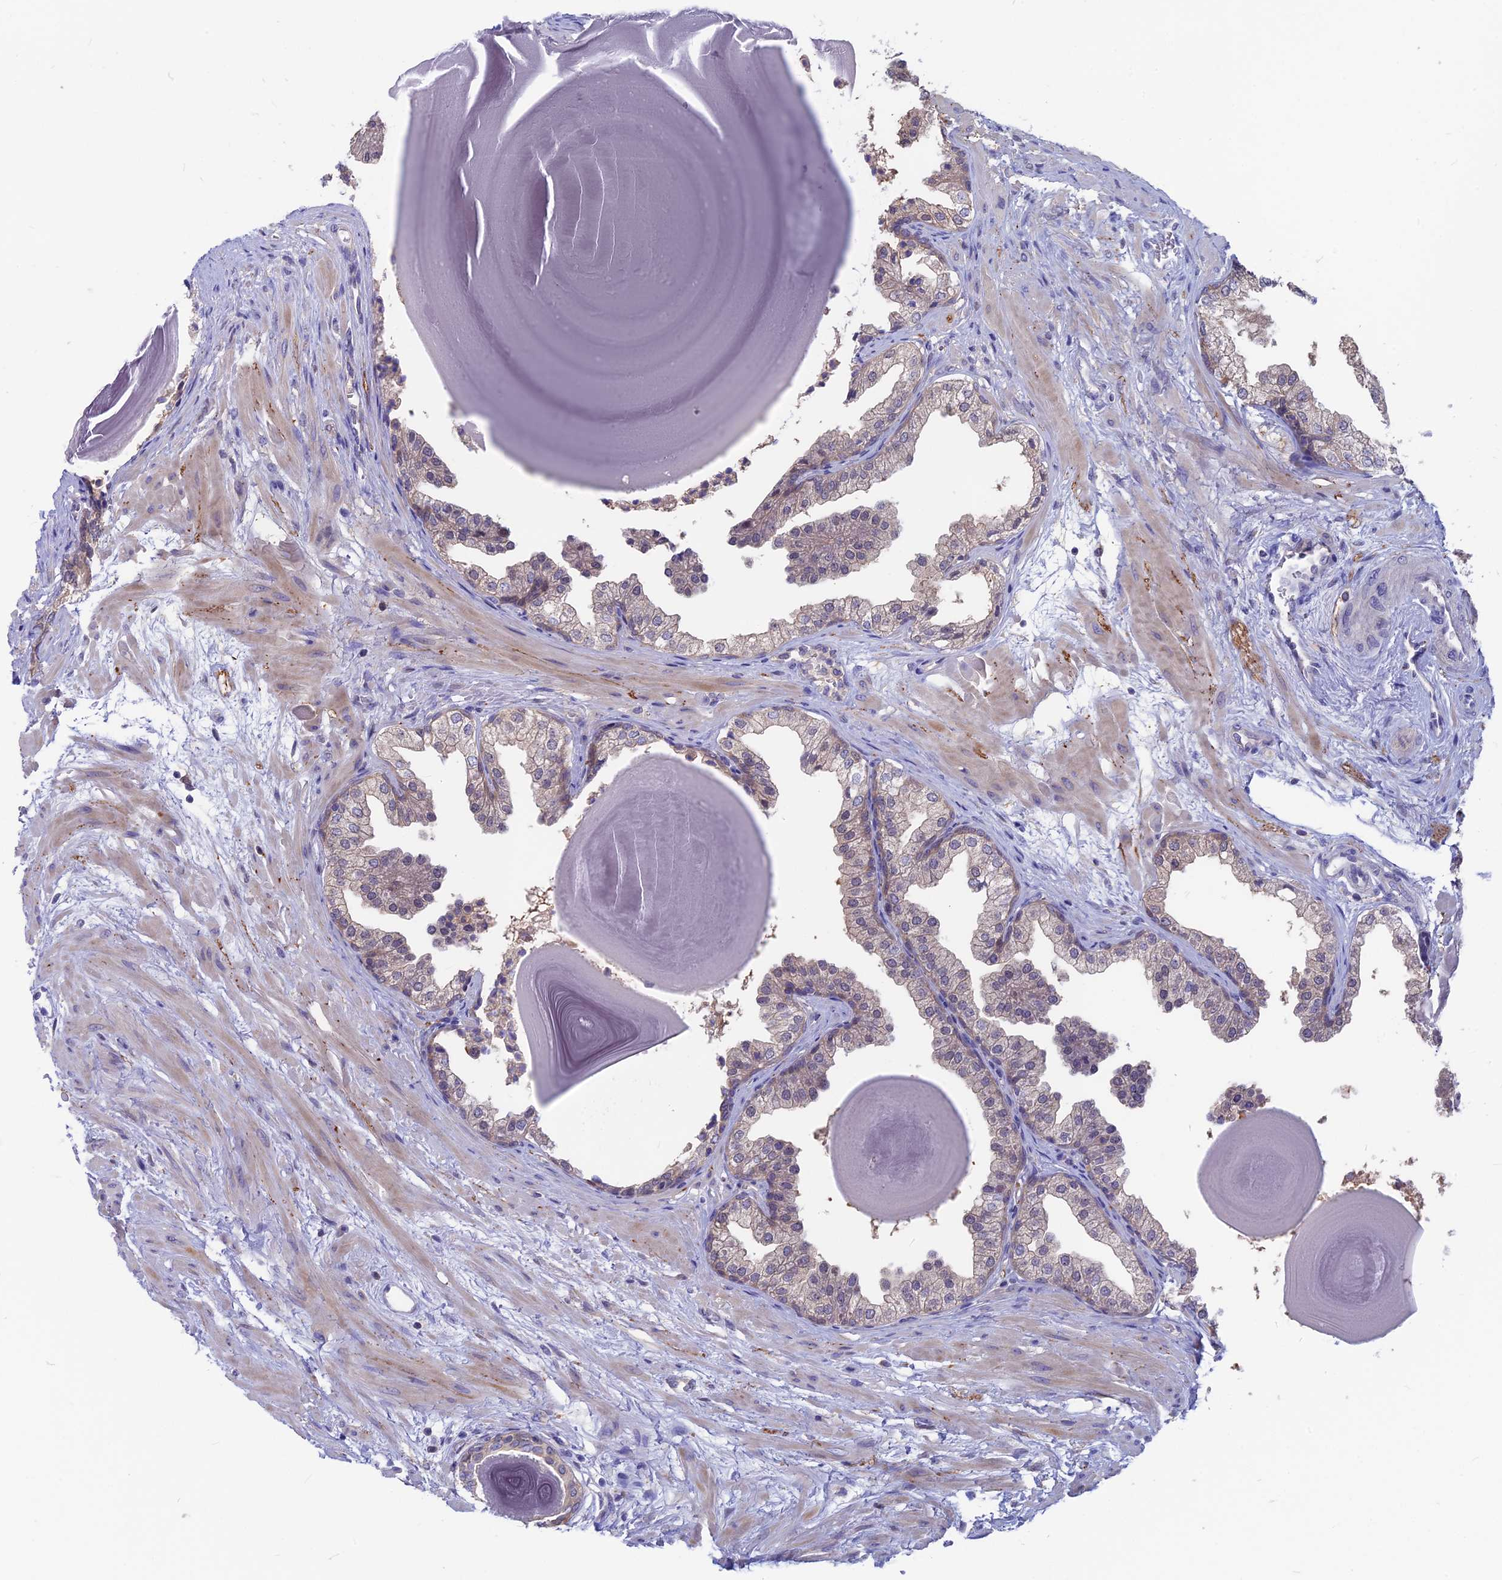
{"staining": {"intensity": "weak", "quantity": "<25%", "location": "cytoplasmic/membranous"}, "tissue": "prostate", "cell_type": "Glandular cells", "image_type": "normal", "snomed": [{"axis": "morphology", "description": "Normal tissue, NOS"}, {"axis": "topography", "description": "Prostate"}], "caption": "The photomicrograph shows no significant expression in glandular cells of prostate.", "gene": "SNAP91", "patient": {"sex": "male", "age": 48}}